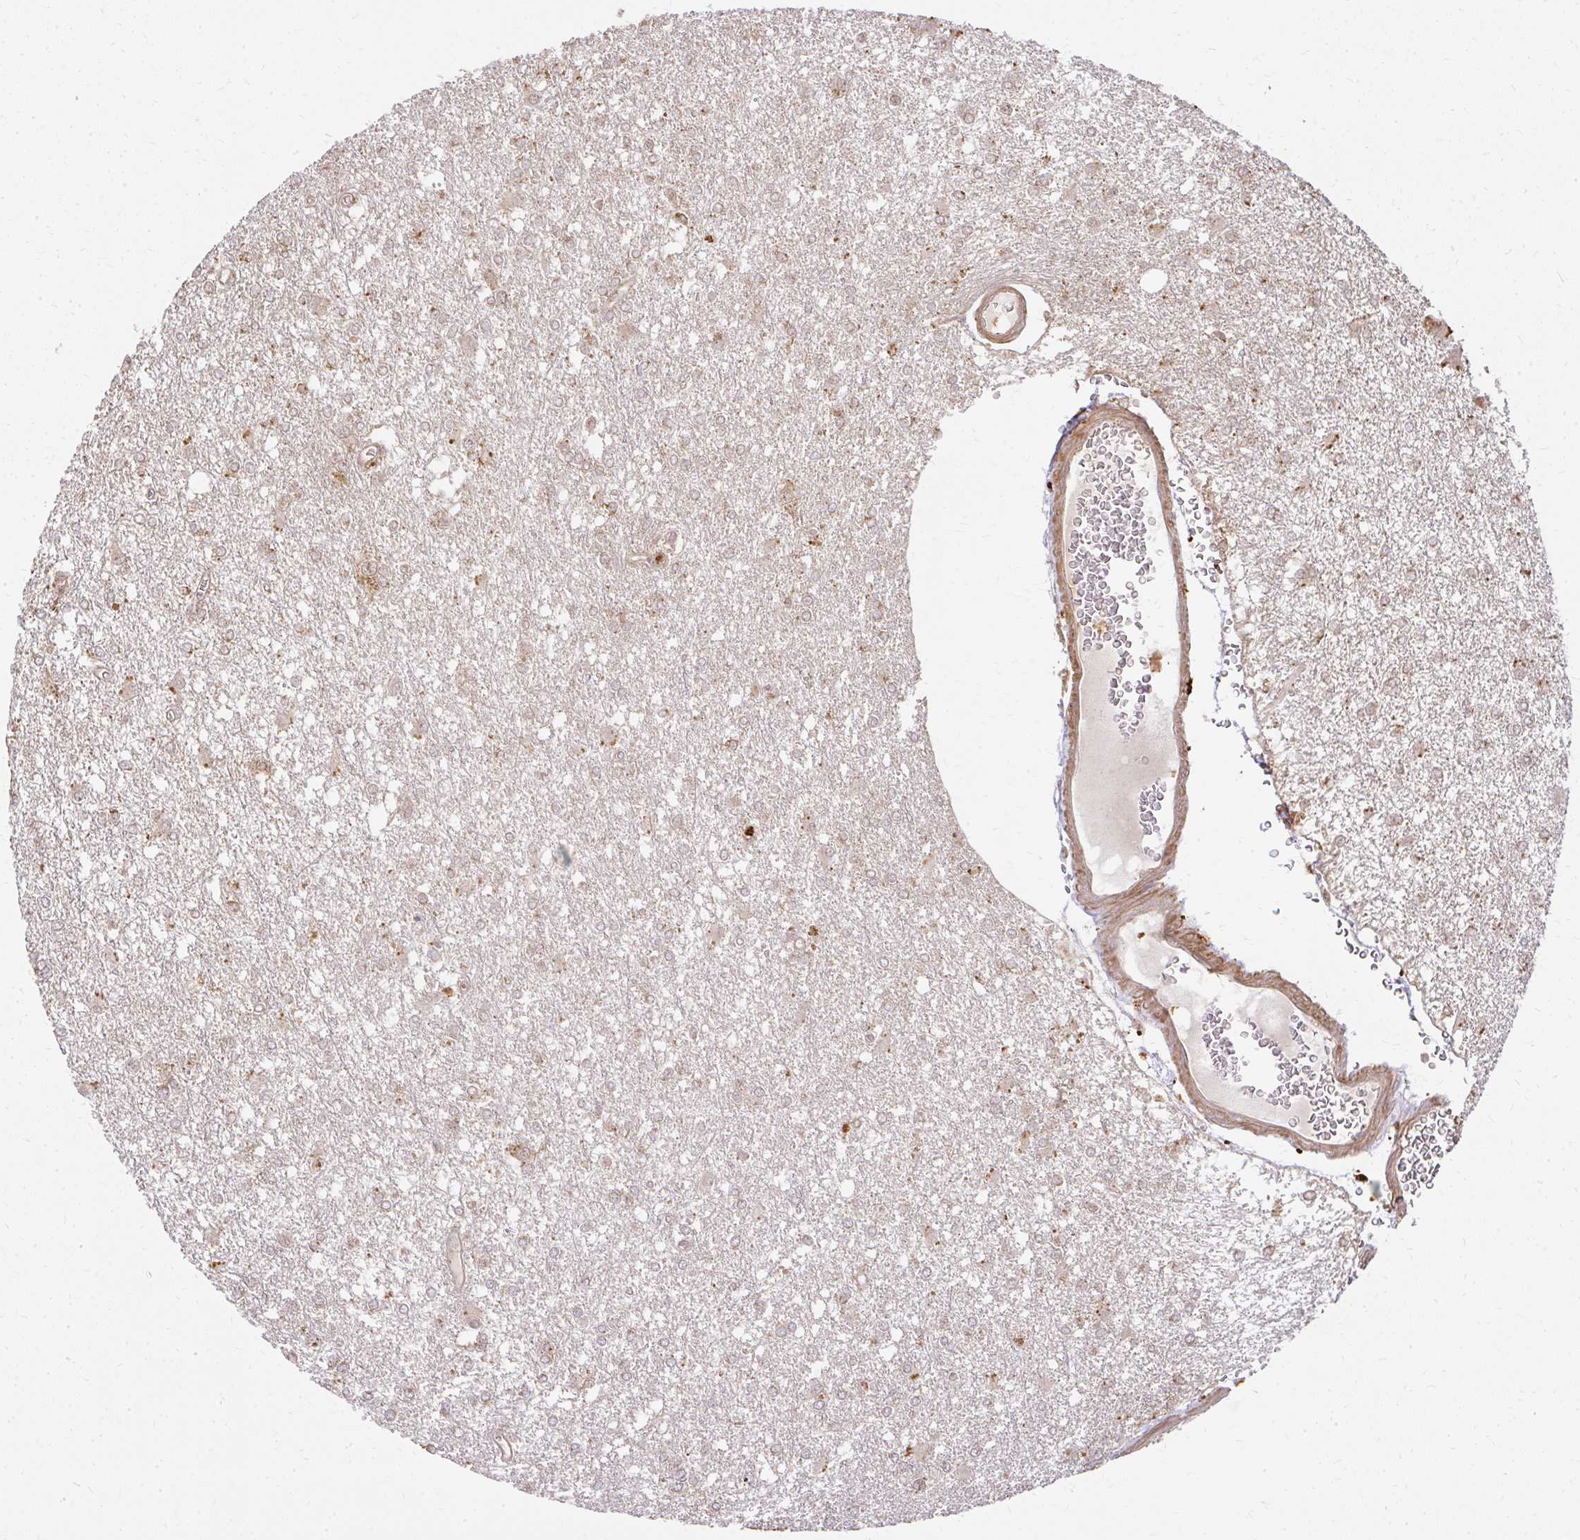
{"staining": {"intensity": "weak", "quantity": "25%-75%", "location": "cytoplasmic/membranous"}, "tissue": "glioma", "cell_type": "Tumor cells", "image_type": "cancer", "snomed": [{"axis": "morphology", "description": "Glioma, malignant, High grade"}, {"axis": "topography", "description": "Brain"}], "caption": "Glioma stained with immunohistochemistry shows weak cytoplasmic/membranous positivity in approximately 25%-75% of tumor cells. Nuclei are stained in blue.", "gene": "GNS", "patient": {"sex": "male", "age": 48}}